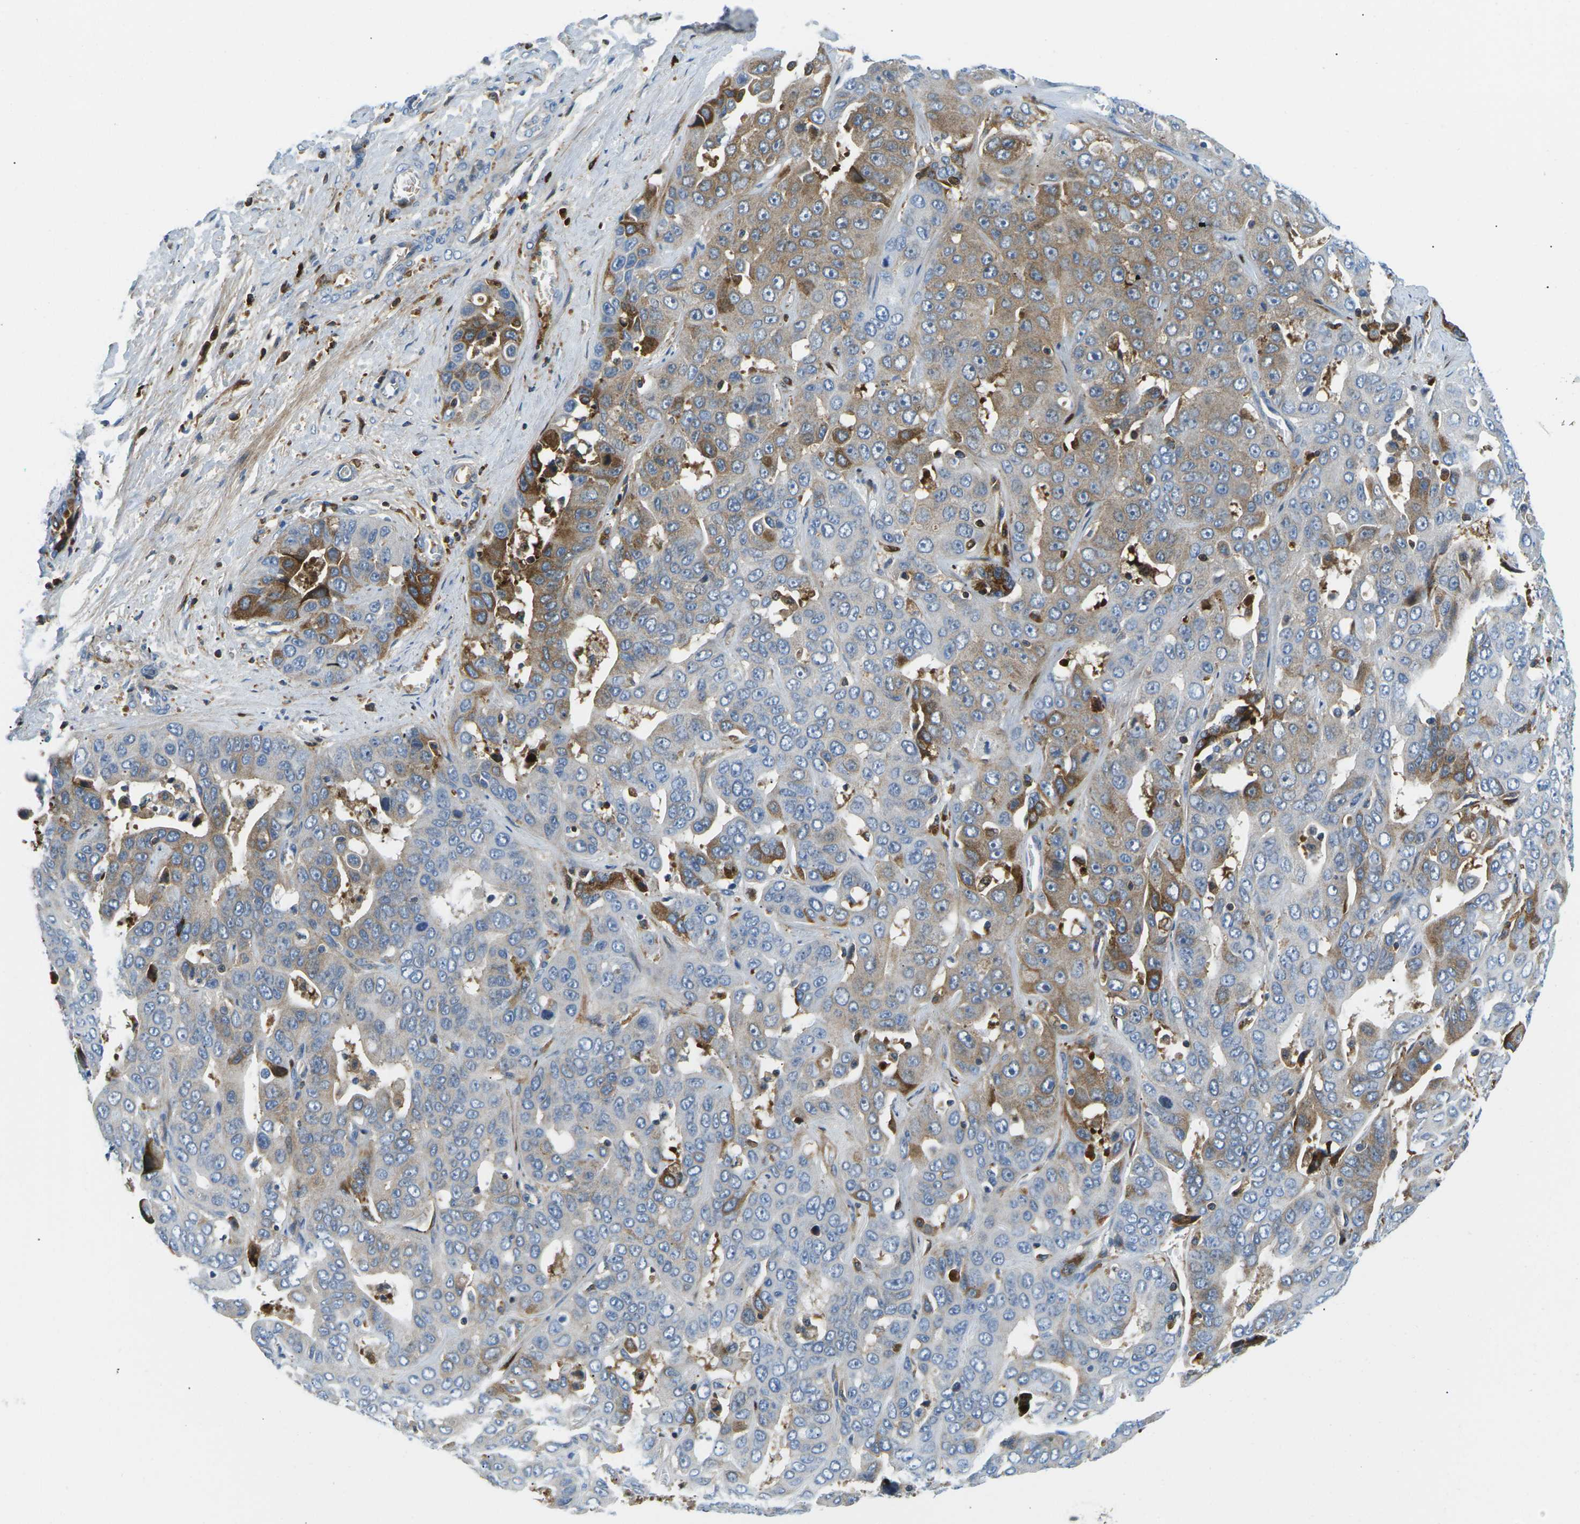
{"staining": {"intensity": "moderate", "quantity": "<25%", "location": "cytoplasmic/membranous"}, "tissue": "liver cancer", "cell_type": "Tumor cells", "image_type": "cancer", "snomed": [{"axis": "morphology", "description": "Cholangiocarcinoma"}, {"axis": "topography", "description": "Liver"}], "caption": "Immunohistochemical staining of liver cancer (cholangiocarcinoma) reveals low levels of moderate cytoplasmic/membranous staining in approximately <25% of tumor cells.", "gene": "CFB", "patient": {"sex": "female", "age": 52}}